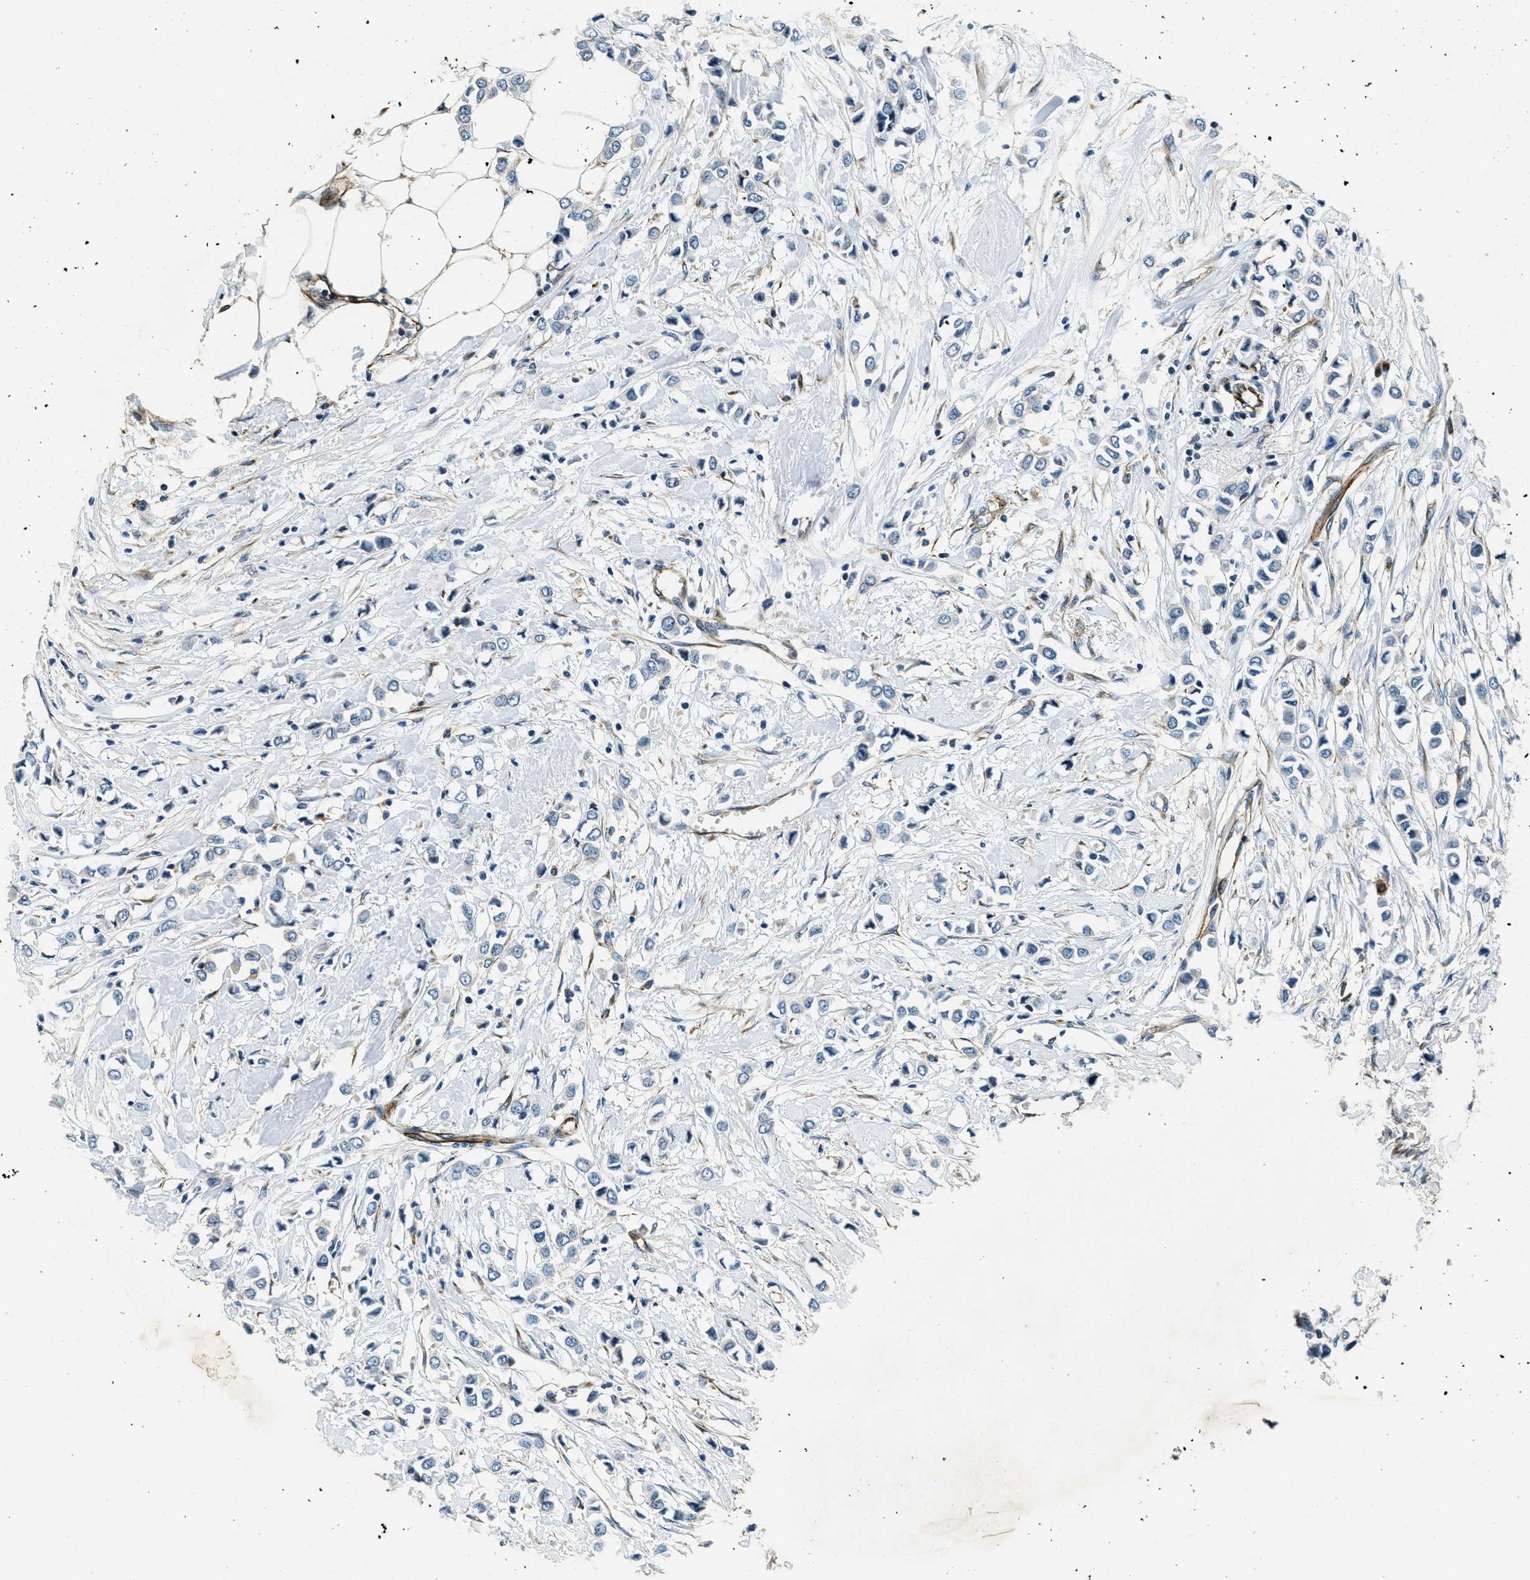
{"staining": {"intensity": "negative", "quantity": "none", "location": "none"}, "tissue": "breast cancer", "cell_type": "Tumor cells", "image_type": "cancer", "snomed": [{"axis": "morphology", "description": "Lobular carcinoma"}, {"axis": "topography", "description": "Breast"}], "caption": "Immunohistochemical staining of breast lobular carcinoma demonstrates no significant expression in tumor cells.", "gene": "GNS", "patient": {"sex": "female", "age": 51}}